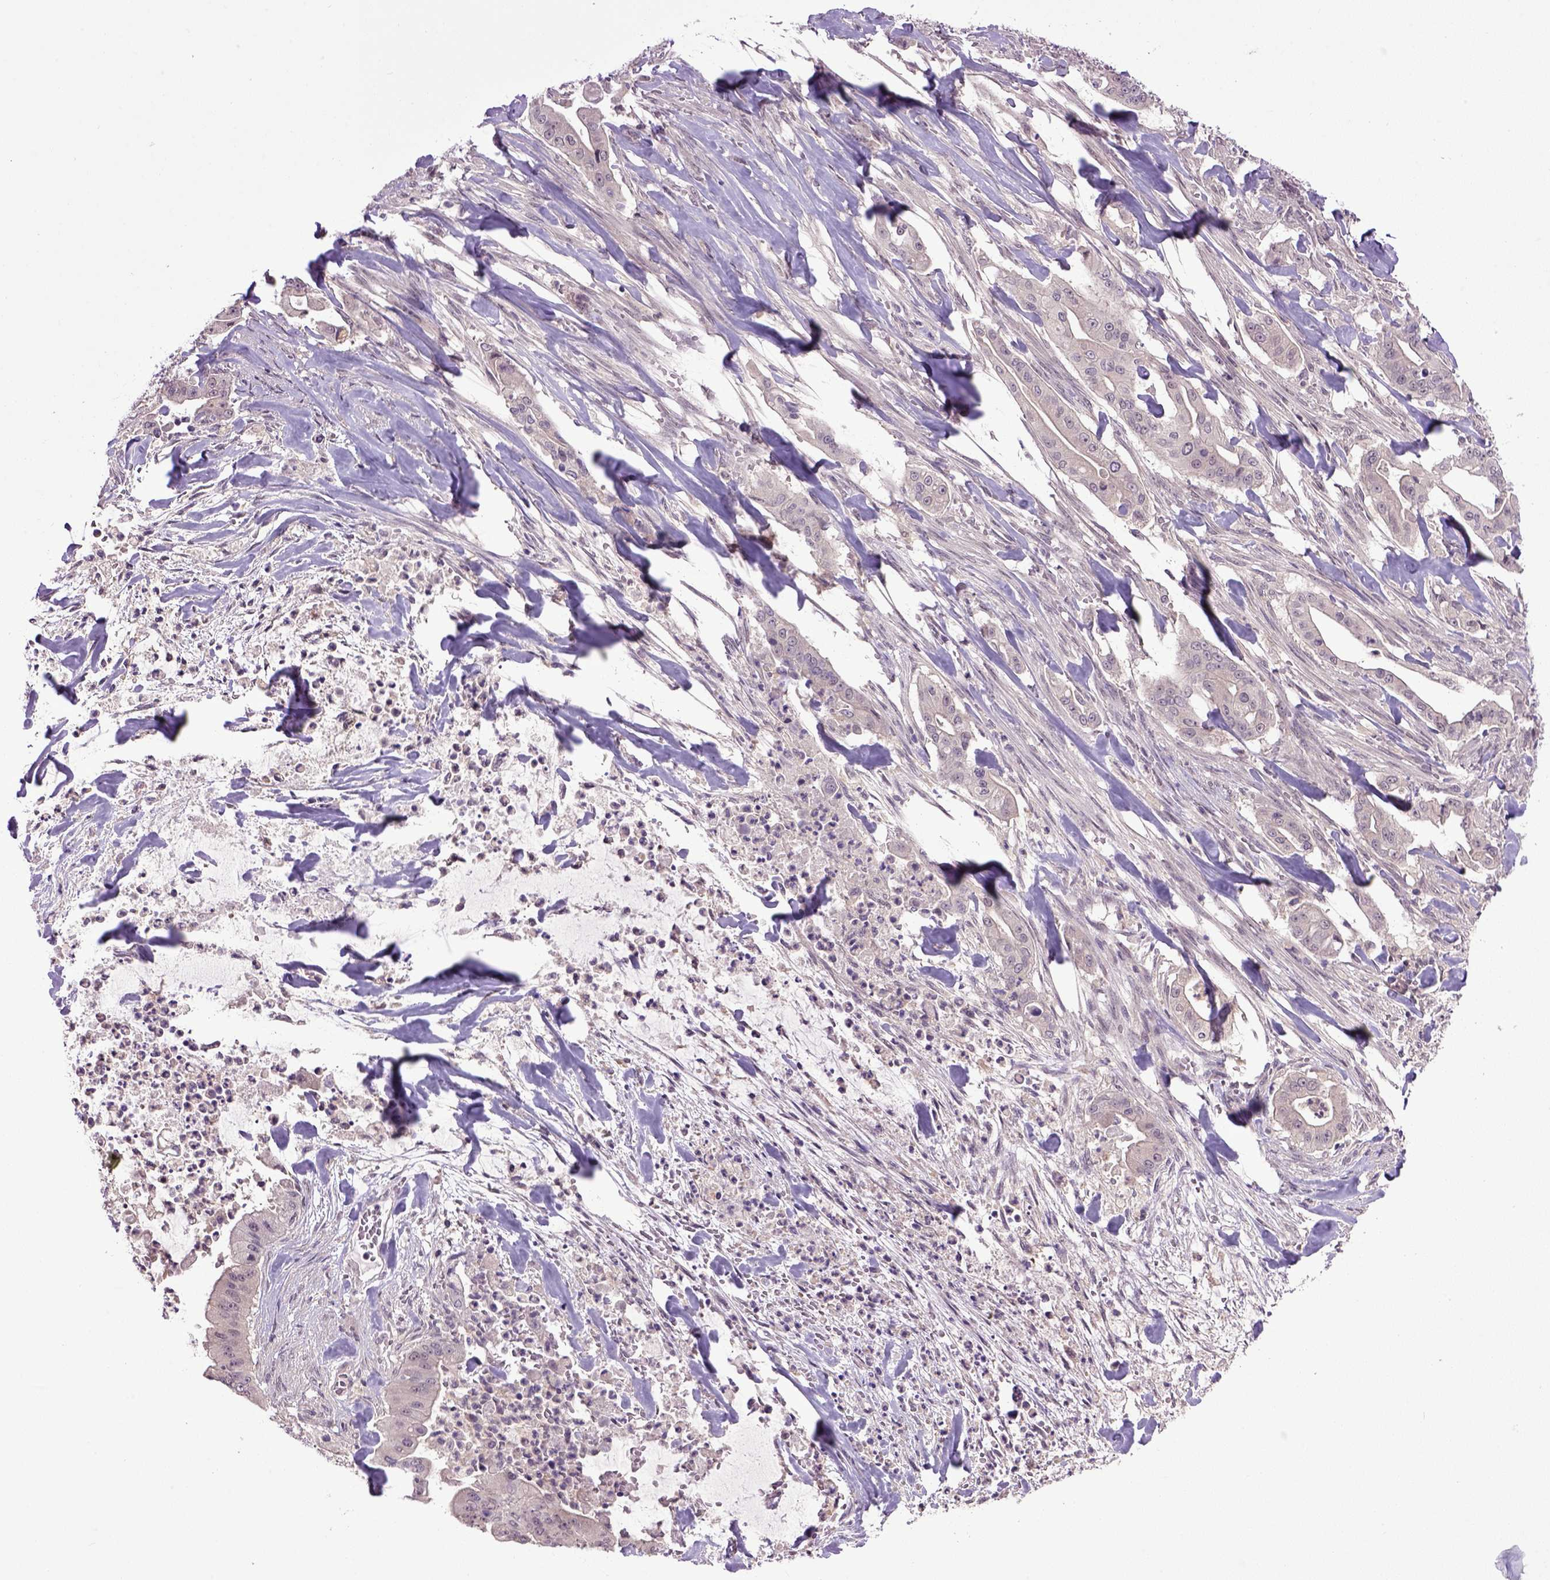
{"staining": {"intensity": "negative", "quantity": "none", "location": "none"}, "tissue": "pancreatic cancer", "cell_type": "Tumor cells", "image_type": "cancer", "snomed": [{"axis": "morphology", "description": "Normal tissue, NOS"}, {"axis": "morphology", "description": "Inflammation, NOS"}, {"axis": "morphology", "description": "Adenocarcinoma, NOS"}, {"axis": "topography", "description": "Pancreas"}], "caption": "Tumor cells are negative for protein expression in human pancreatic adenocarcinoma. The staining is performed using DAB (3,3'-diaminobenzidine) brown chromogen with nuclei counter-stained in using hematoxylin.", "gene": "RAB43", "patient": {"sex": "male", "age": 57}}